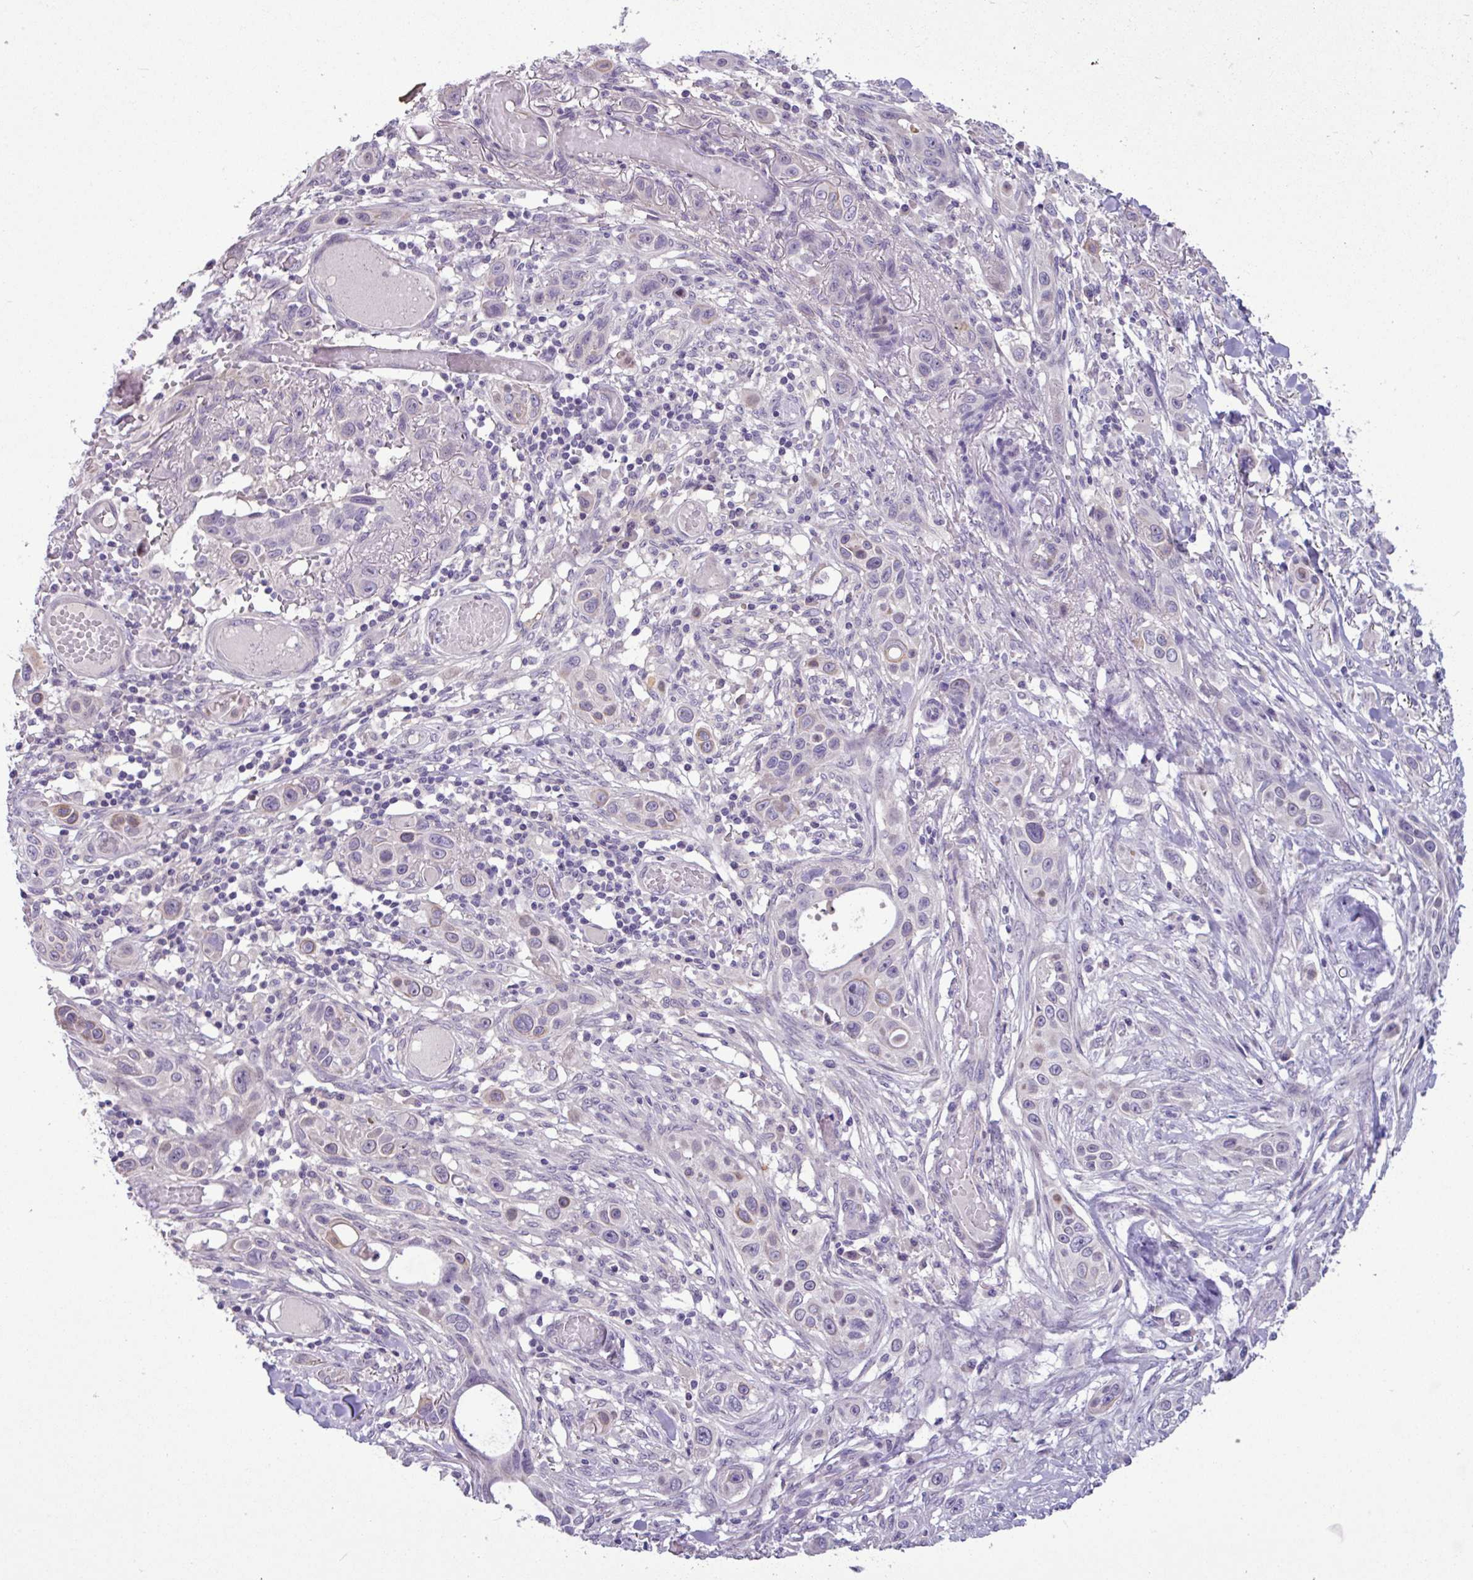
{"staining": {"intensity": "negative", "quantity": "none", "location": "none"}, "tissue": "skin cancer", "cell_type": "Tumor cells", "image_type": "cancer", "snomed": [{"axis": "morphology", "description": "Squamous cell carcinoma, NOS"}, {"axis": "topography", "description": "Skin"}], "caption": "Protein analysis of skin squamous cell carcinoma shows no significant staining in tumor cells.", "gene": "PNLDC1", "patient": {"sex": "female", "age": 69}}